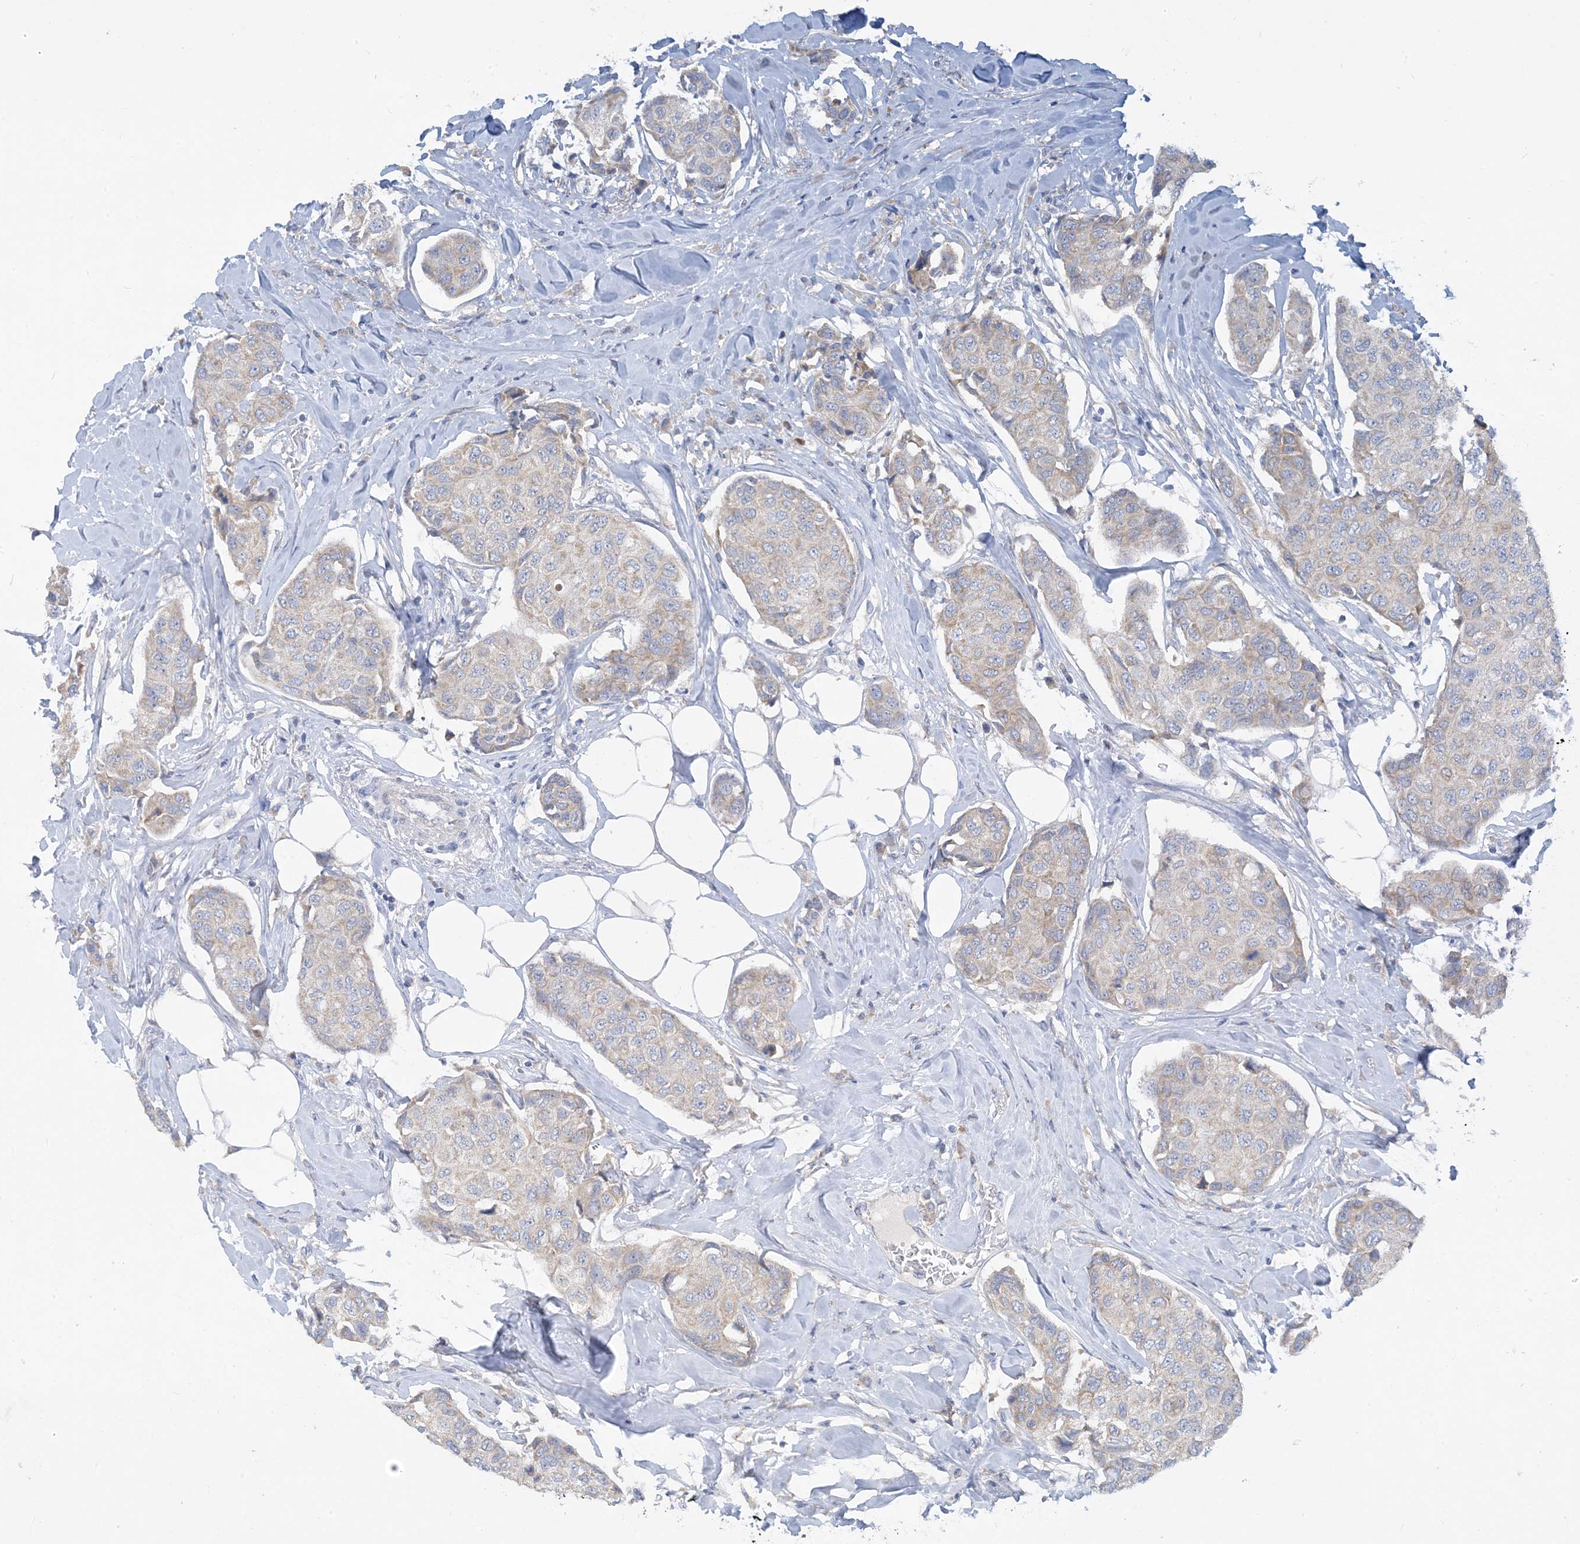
{"staining": {"intensity": "negative", "quantity": "none", "location": "none"}, "tissue": "breast cancer", "cell_type": "Tumor cells", "image_type": "cancer", "snomed": [{"axis": "morphology", "description": "Duct carcinoma"}, {"axis": "topography", "description": "Breast"}], "caption": "This is an immunohistochemistry (IHC) image of human breast invasive ductal carcinoma. There is no staining in tumor cells.", "gene": "ZCCHC18", "patient": {"sex": "female", "age": 80}}